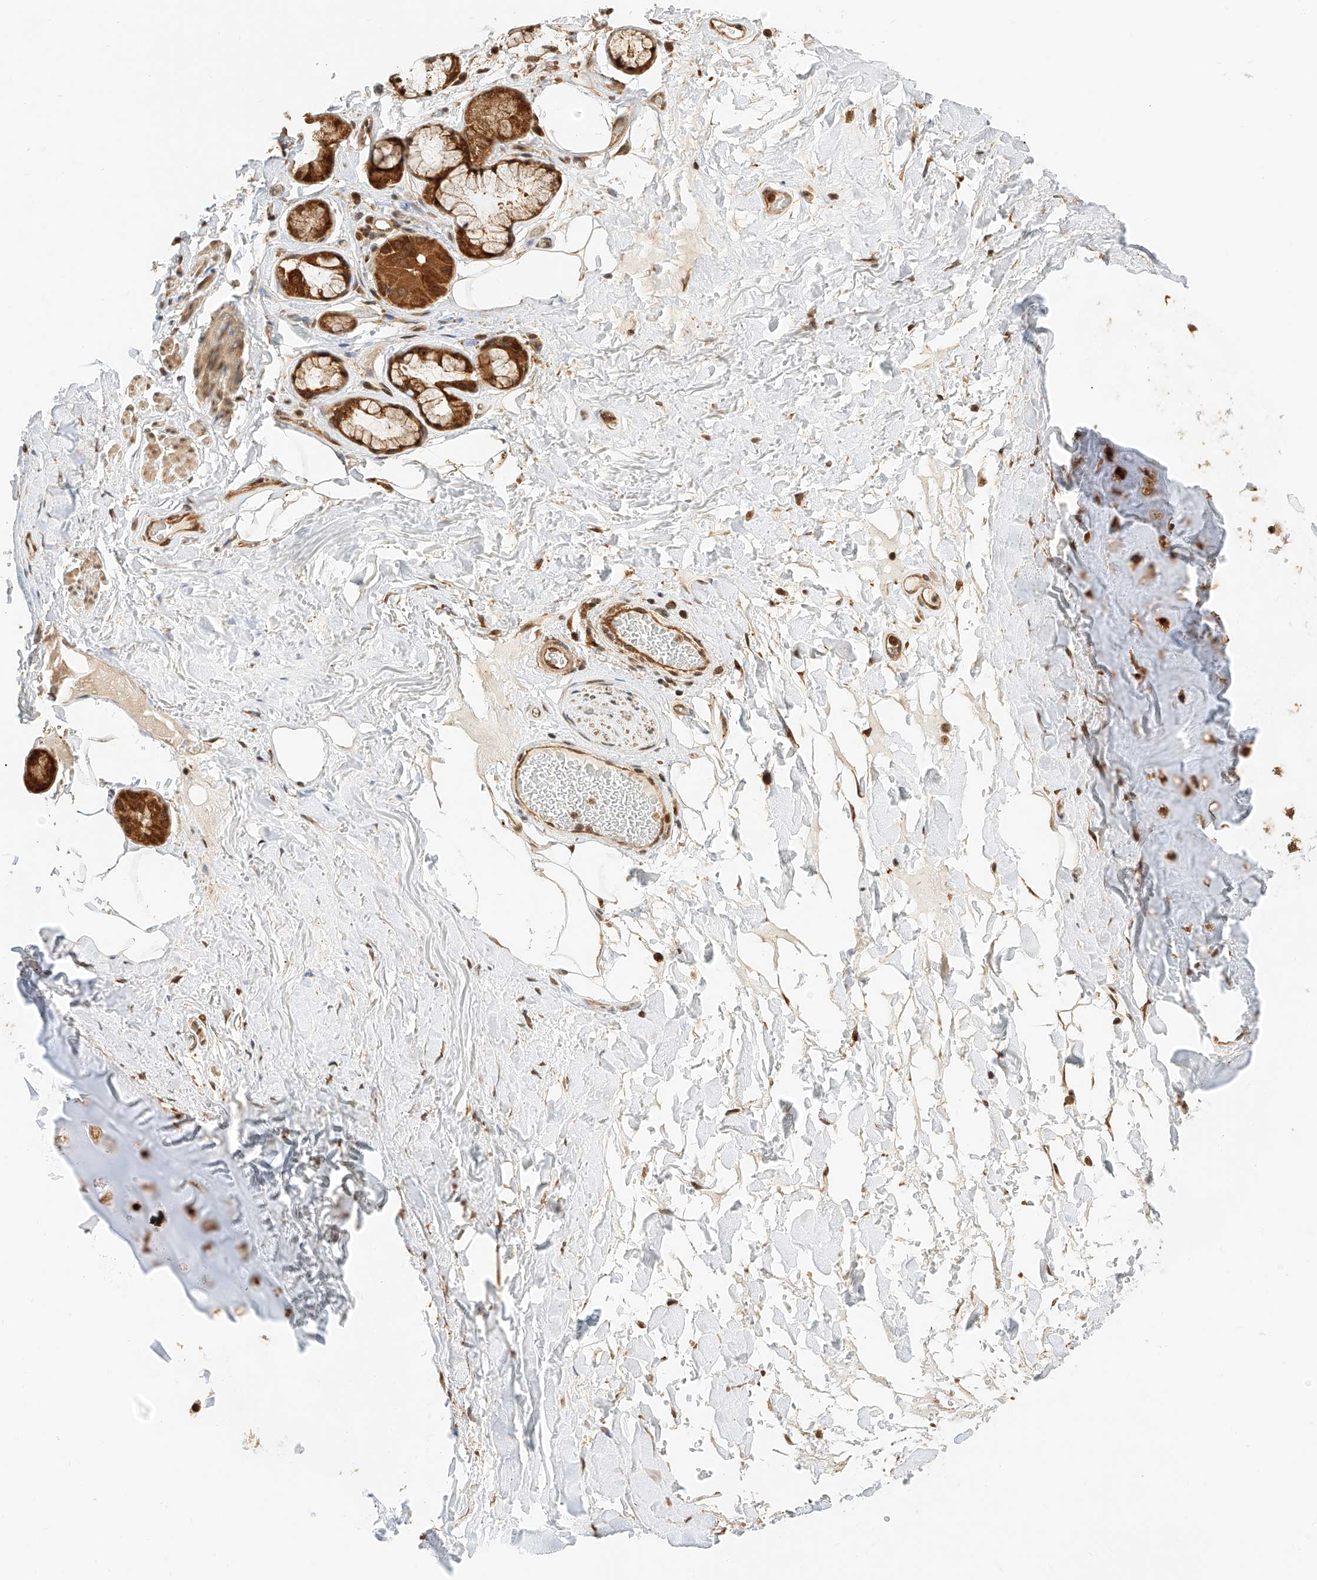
{"staining": {"intensity": "weak", "quantity": "25%-75%", "location": "cytoplasmic/membranous"}, "tissue": "adipose tissue", "cell_type": "Adipocytes", "image_type": "normal", "snomed": [{"axis": "morphology", "description": "Normal tissue, NOS"}, {"axis": "topography", "description": "Cartilage tissue"}], "caption": "Weak cytoplasmic/membranous staining for a protein is appreciated in about 25%-75% of adipocytes of normal adipose tissue using immunohistochemistry (IHC).", "gene": "EIF4H", "patient": {"sex": "female", "age": 63}}